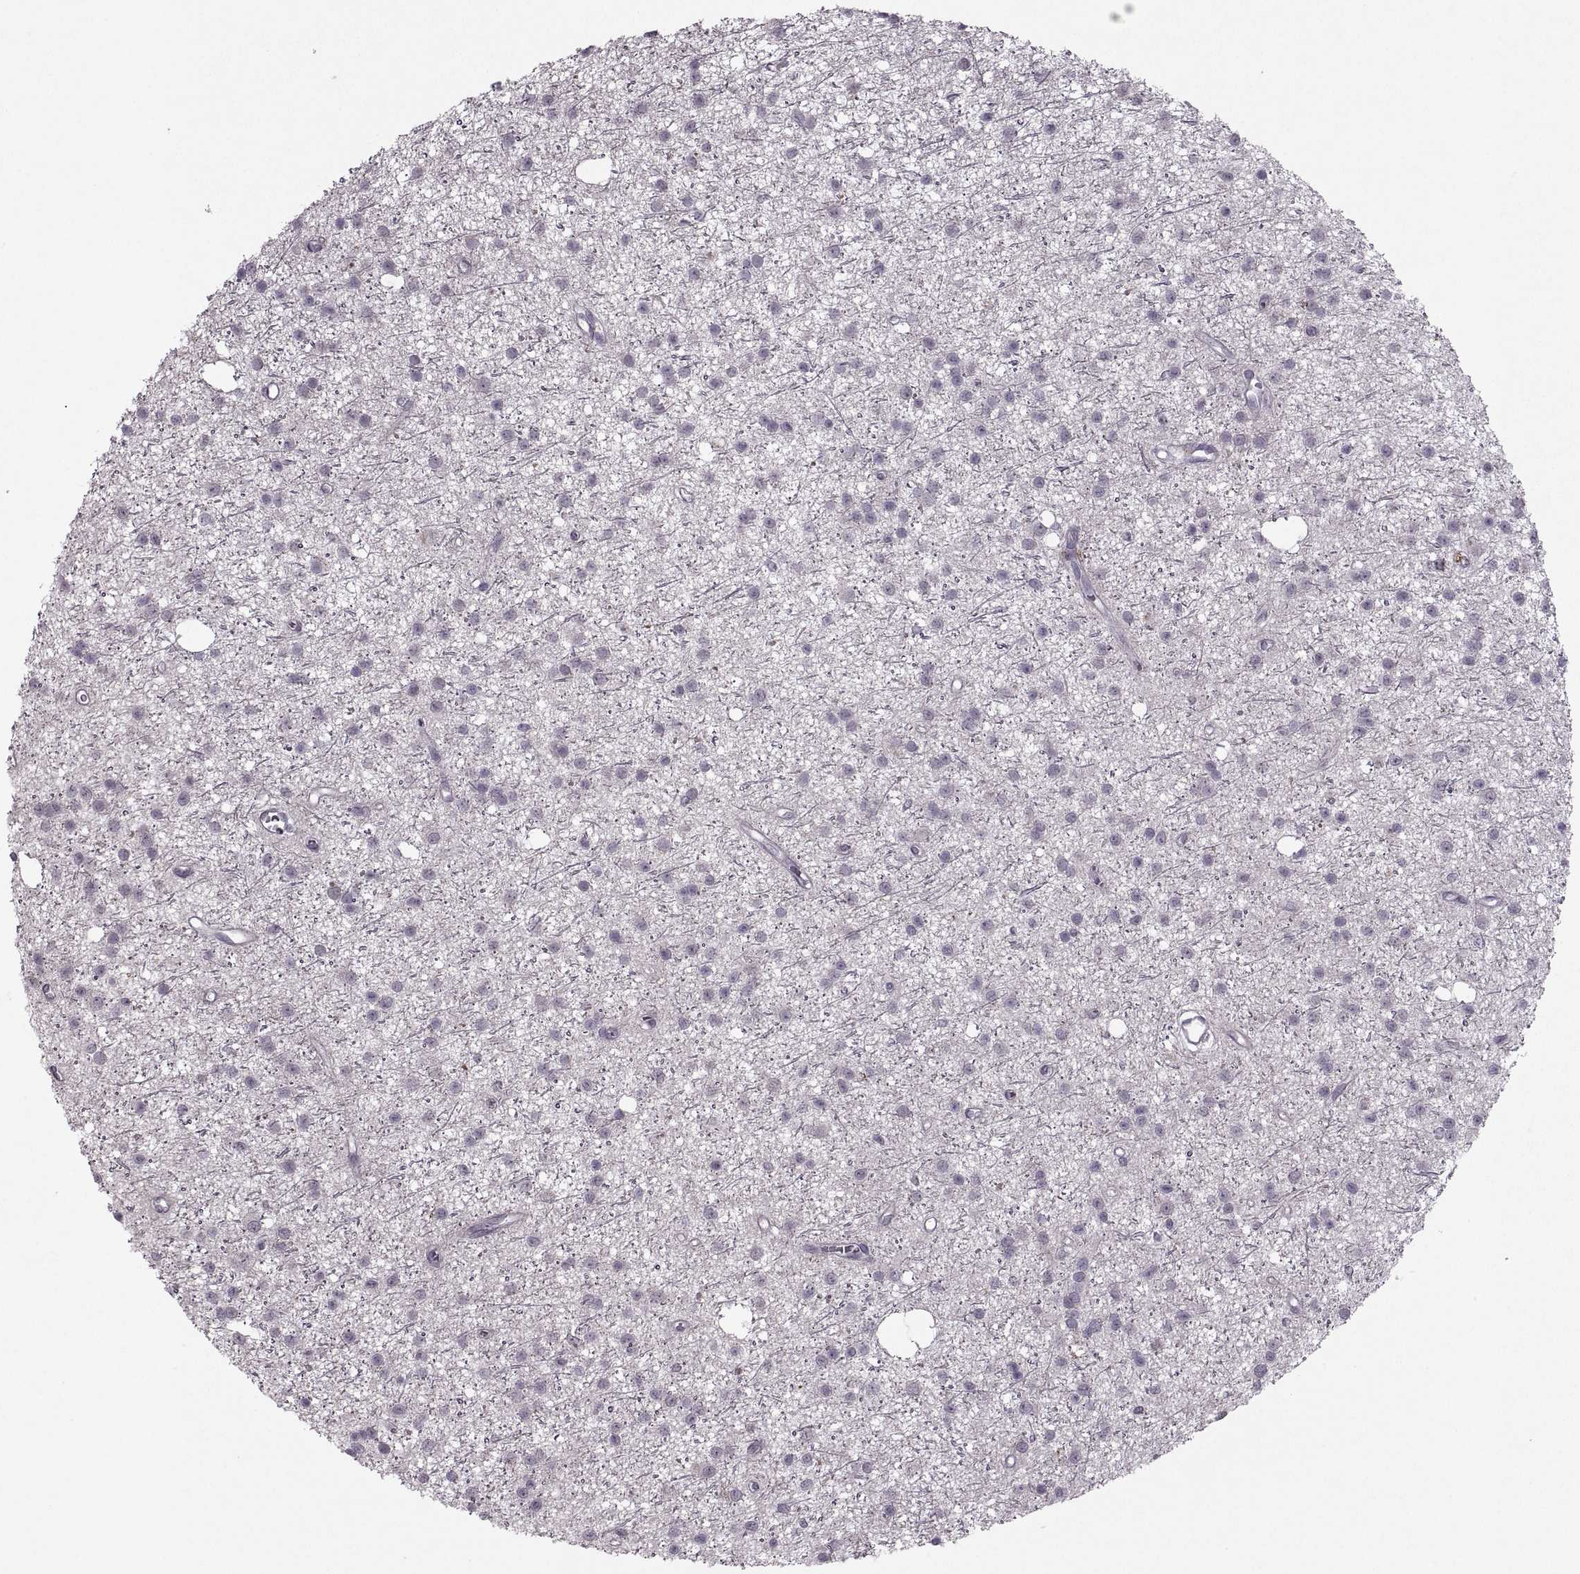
{"staining": {"intensity": "negative", "quantity": "none", "location": "none"}, "tissue": "glioma", "cell_type": "Tumor cells", "image_type": "cancer", "snomed": [{"axis": "morphology", "description": "Glioma, malignant, Low grade"}, {"axis": "topography", "description": "Brain"}], "caption": "Tumor cells show no significant protein expression in glioma.", "gene": "MGAT4D", "patient": {"sex": "male", "age": 27}}